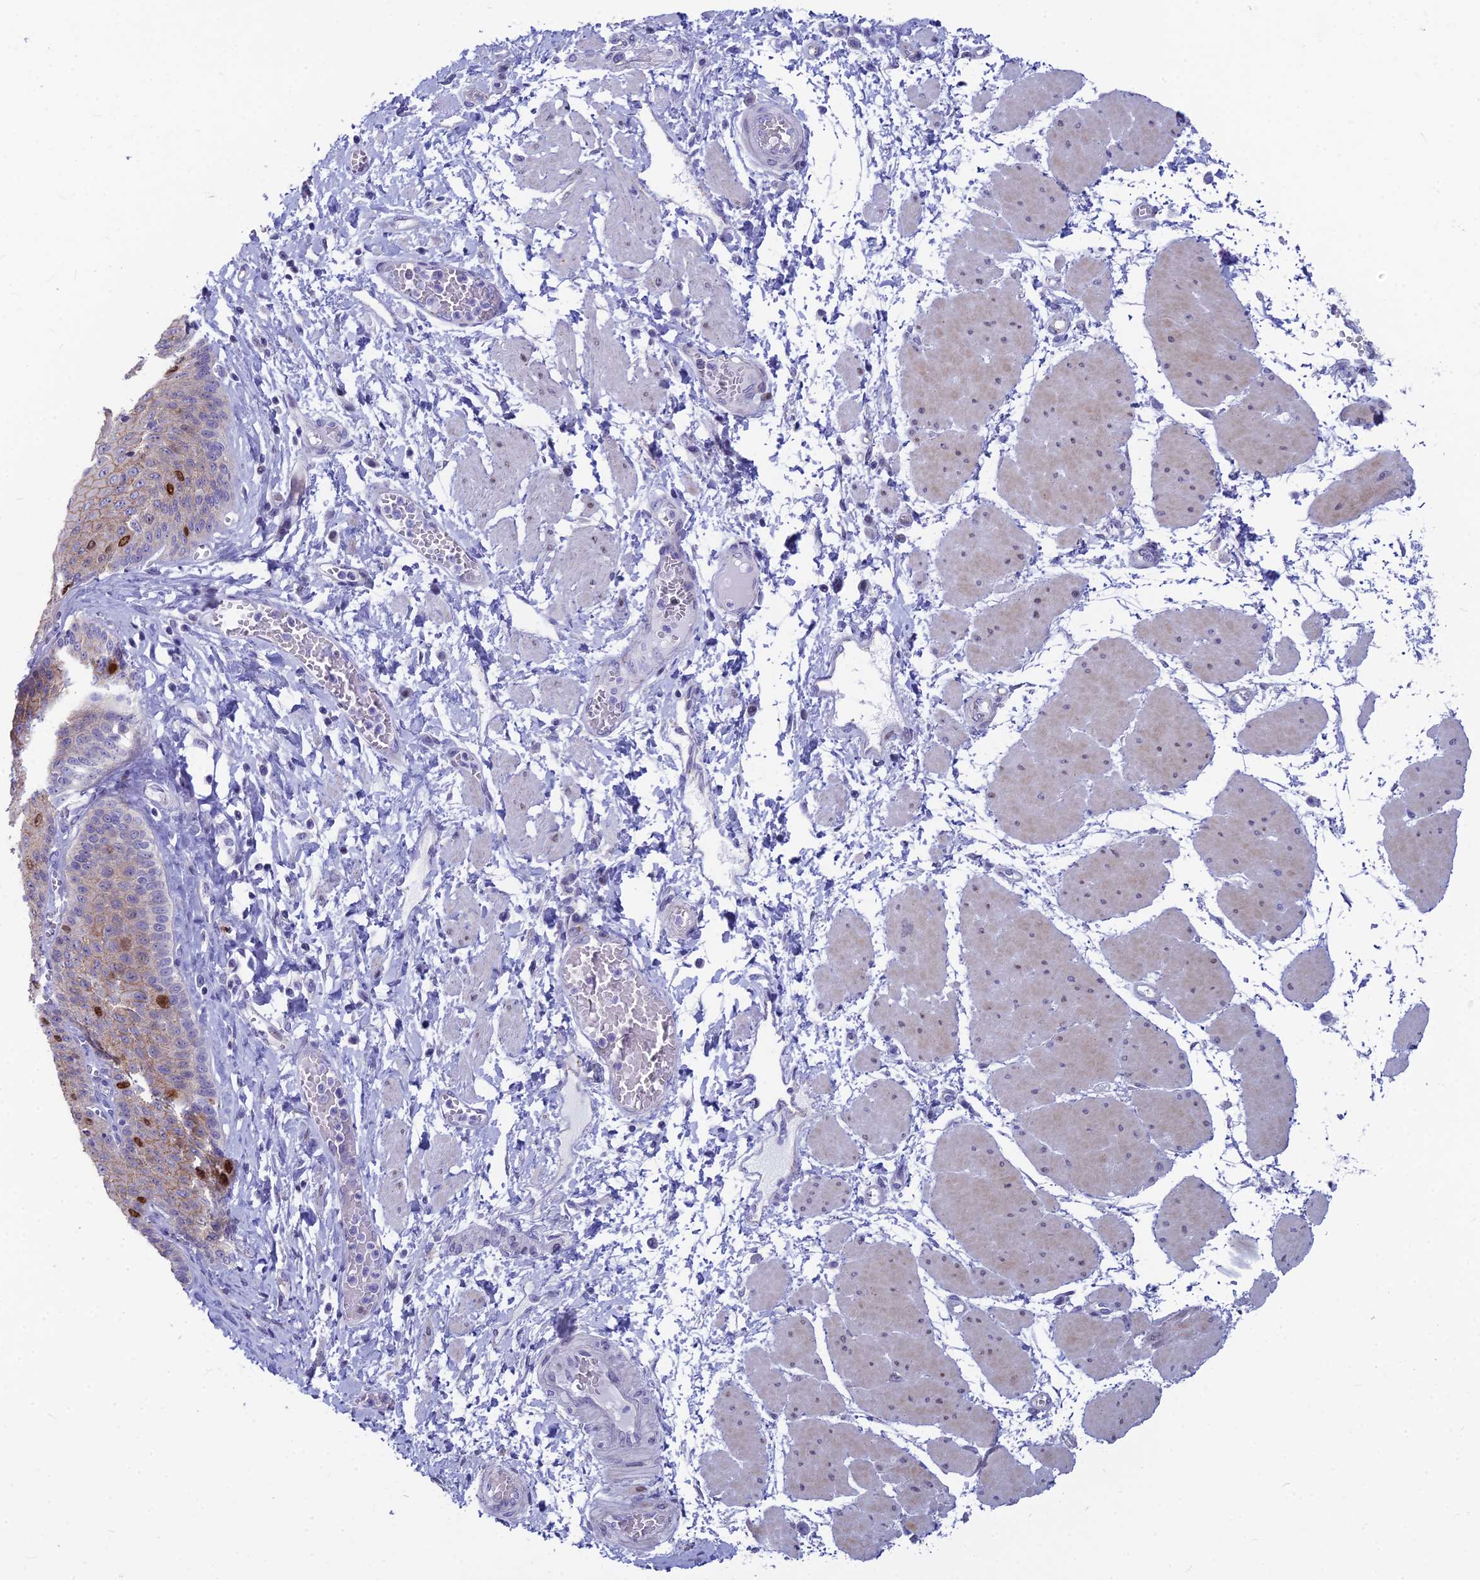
{"staining": {"intensity": "strong", "quantity": "<25%", "location": "nuclear"}, "tissue": "esophagus", "cell_type": "Squamous epithelial cells", "image_type": "normal", "snomed": [{"axis": "morphology", "description": "Normal tissue, NOS"}, {"axis": "topography", "description": "Esophagus"}], "caption": "This histopathology image reveals immunohistochemistry (IHC) staining of unremarkable human esophagus, with medium strong nuclear staining in about <25% of squamous epithelial cells.", "gene": "ENSG00000285920", "patient": {"sex": "male", "age": 60}}